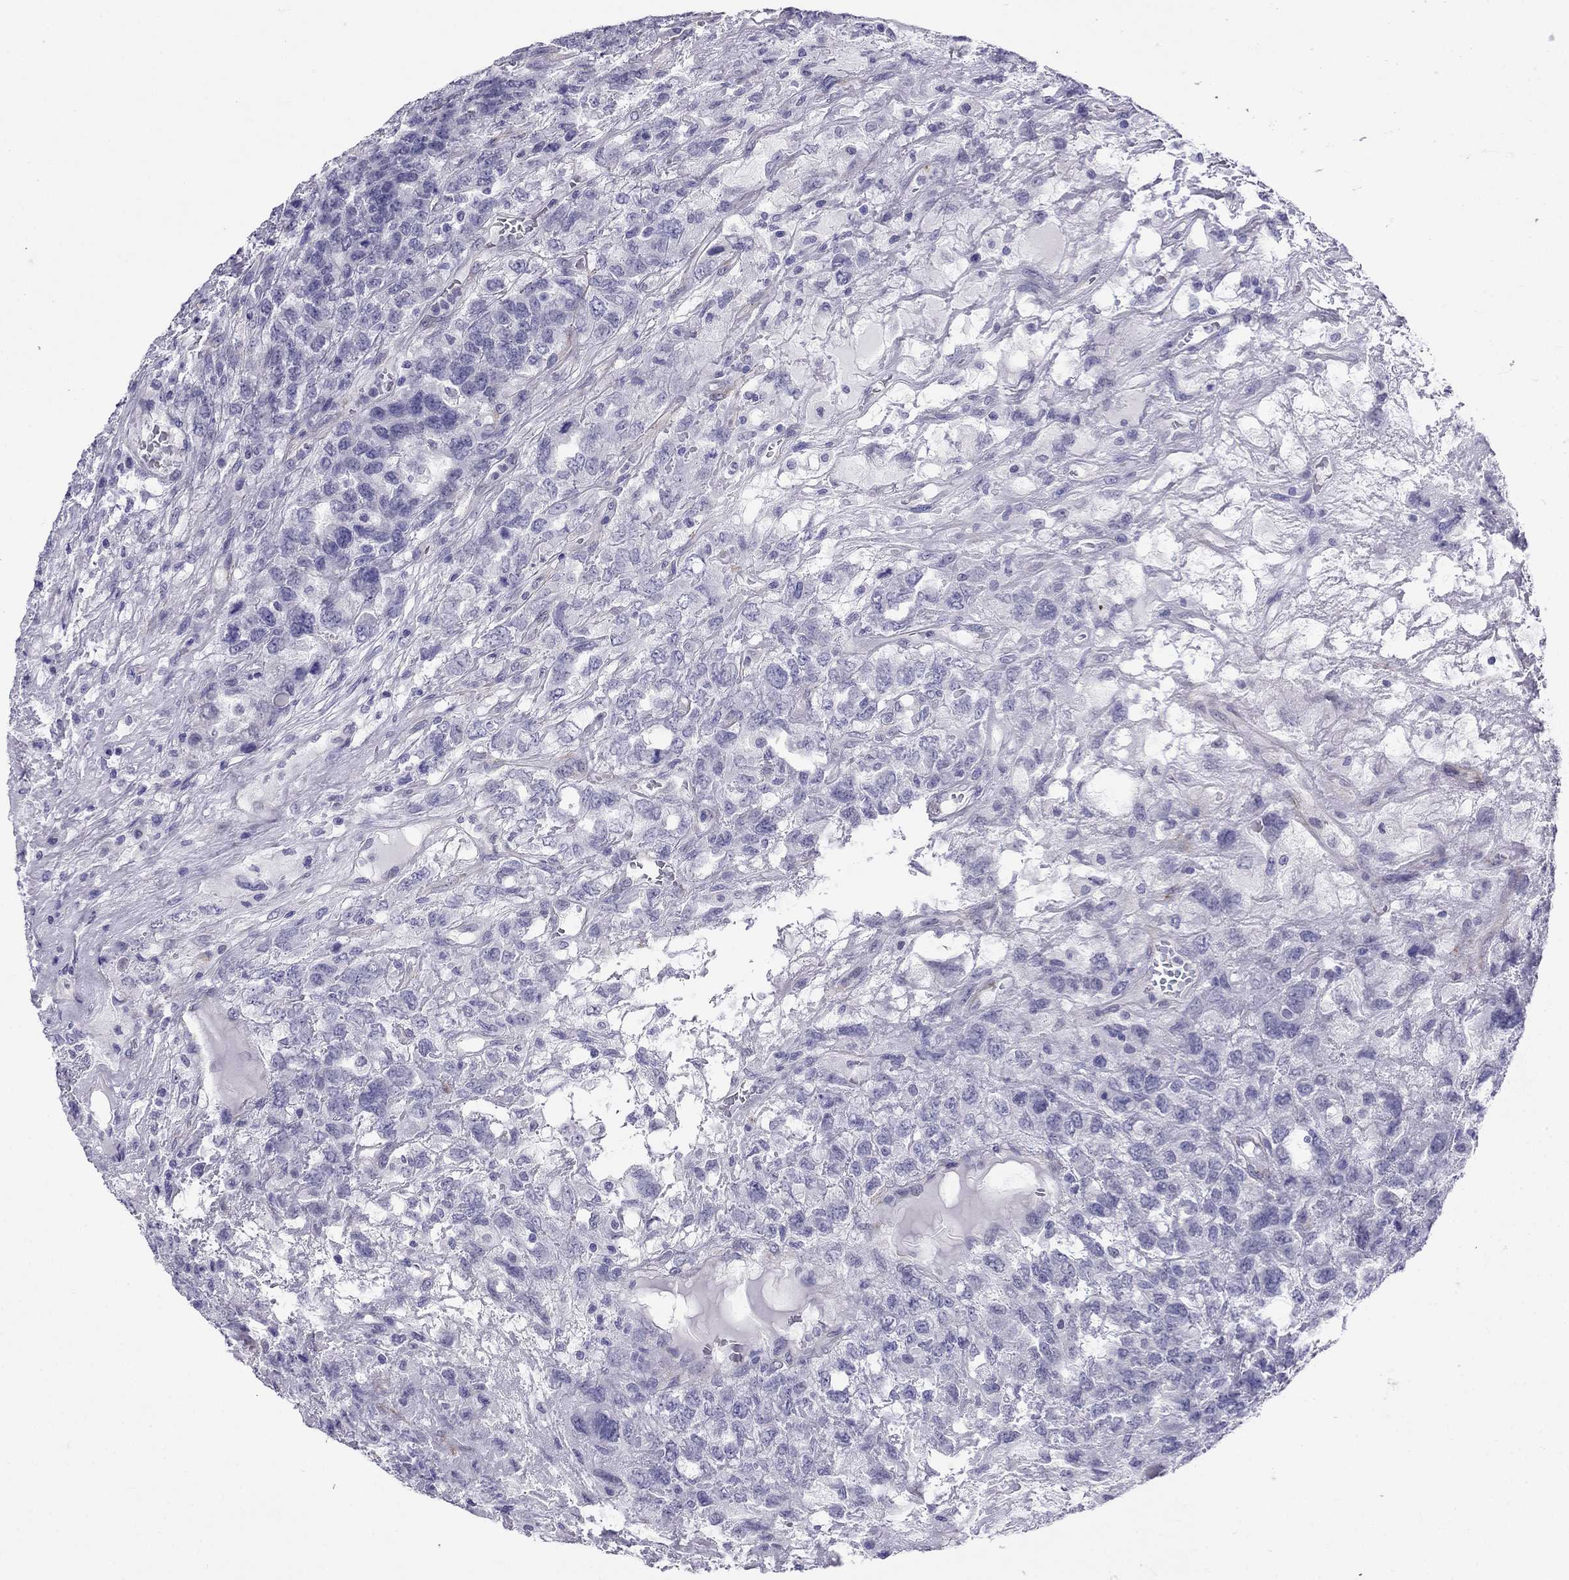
{"staining": {"intensity": "negative", "quantity": "none", "location": "none"}, "tissue": "testis cancer", "cell_type": "Tumor cells", "image_type": "cancer", "snomed": [{"axis": "morphology", "description": "Seminoma, NOS"}, {"axis": "topography", "description": "Testis"}], "caption": "A micrograph of testis cancer (seminoma) stained for a protein reveals no brown staining in tumor cells.", "gene": "CROCC2", "patient": {"sex": "male", "age": 52}}